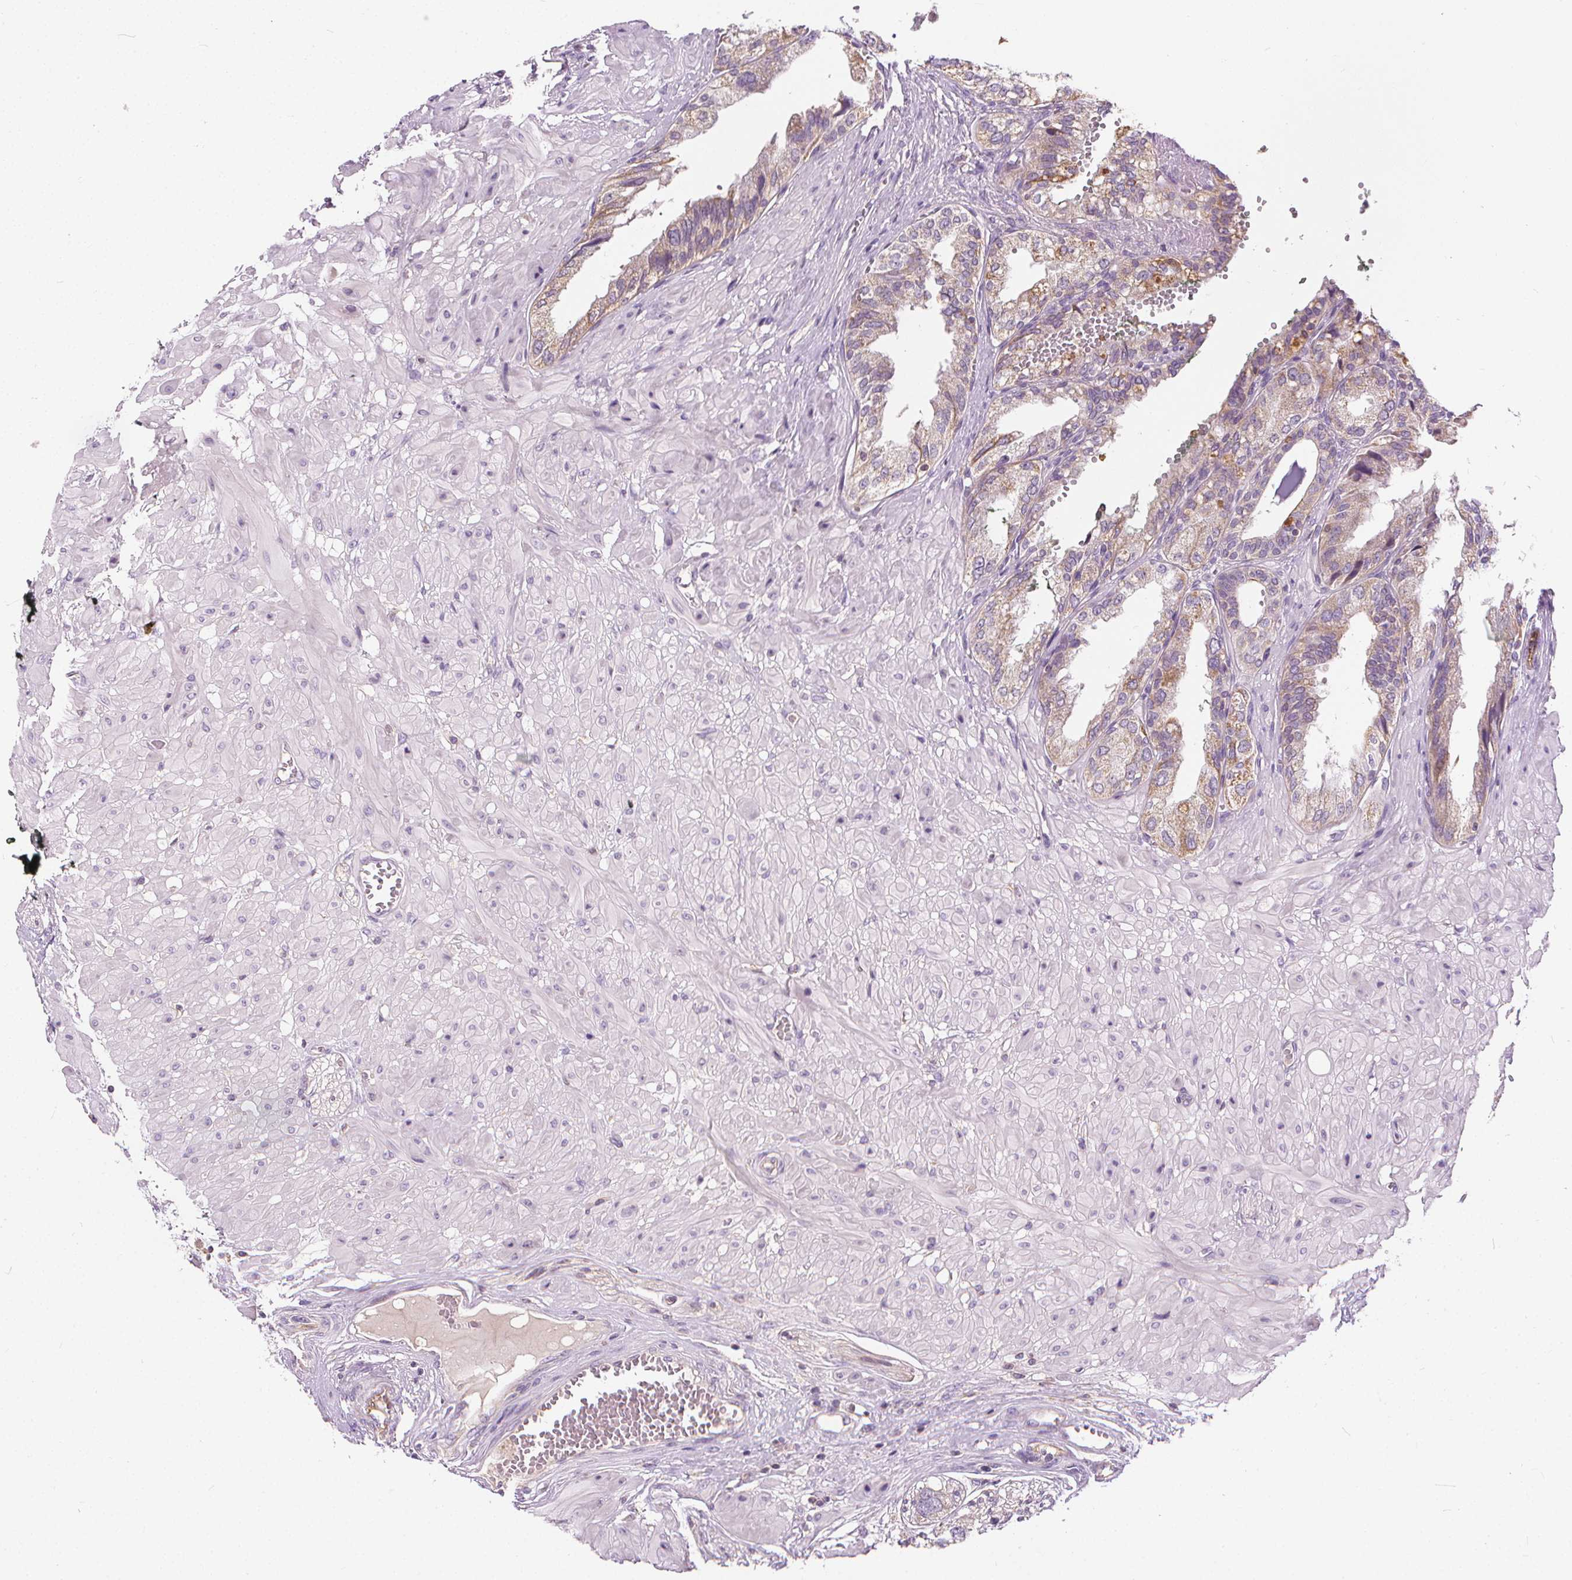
{"staining": {"intensity": "weak", "quantity": "25%-75%", "location": "cytoplasmic/membranous"}, "tissue": "prostate cancer", "cell_type": "Tumor cells", "image_type": "cancer", "snomed": [{"axis": "morphology", "description": "Adenocarcinoma, High grade"}, {"axis": "topography", "description": "Prostate"}], "caption": "The histopathology image displays a brown stain indicating the presence of a protein in the cytoplasmic/membranous of tumor cells in prostate cancer (high-grade adenocarcinoma).", "gene": "RAB20", "patient": {"sex": "male", "age": 71}}